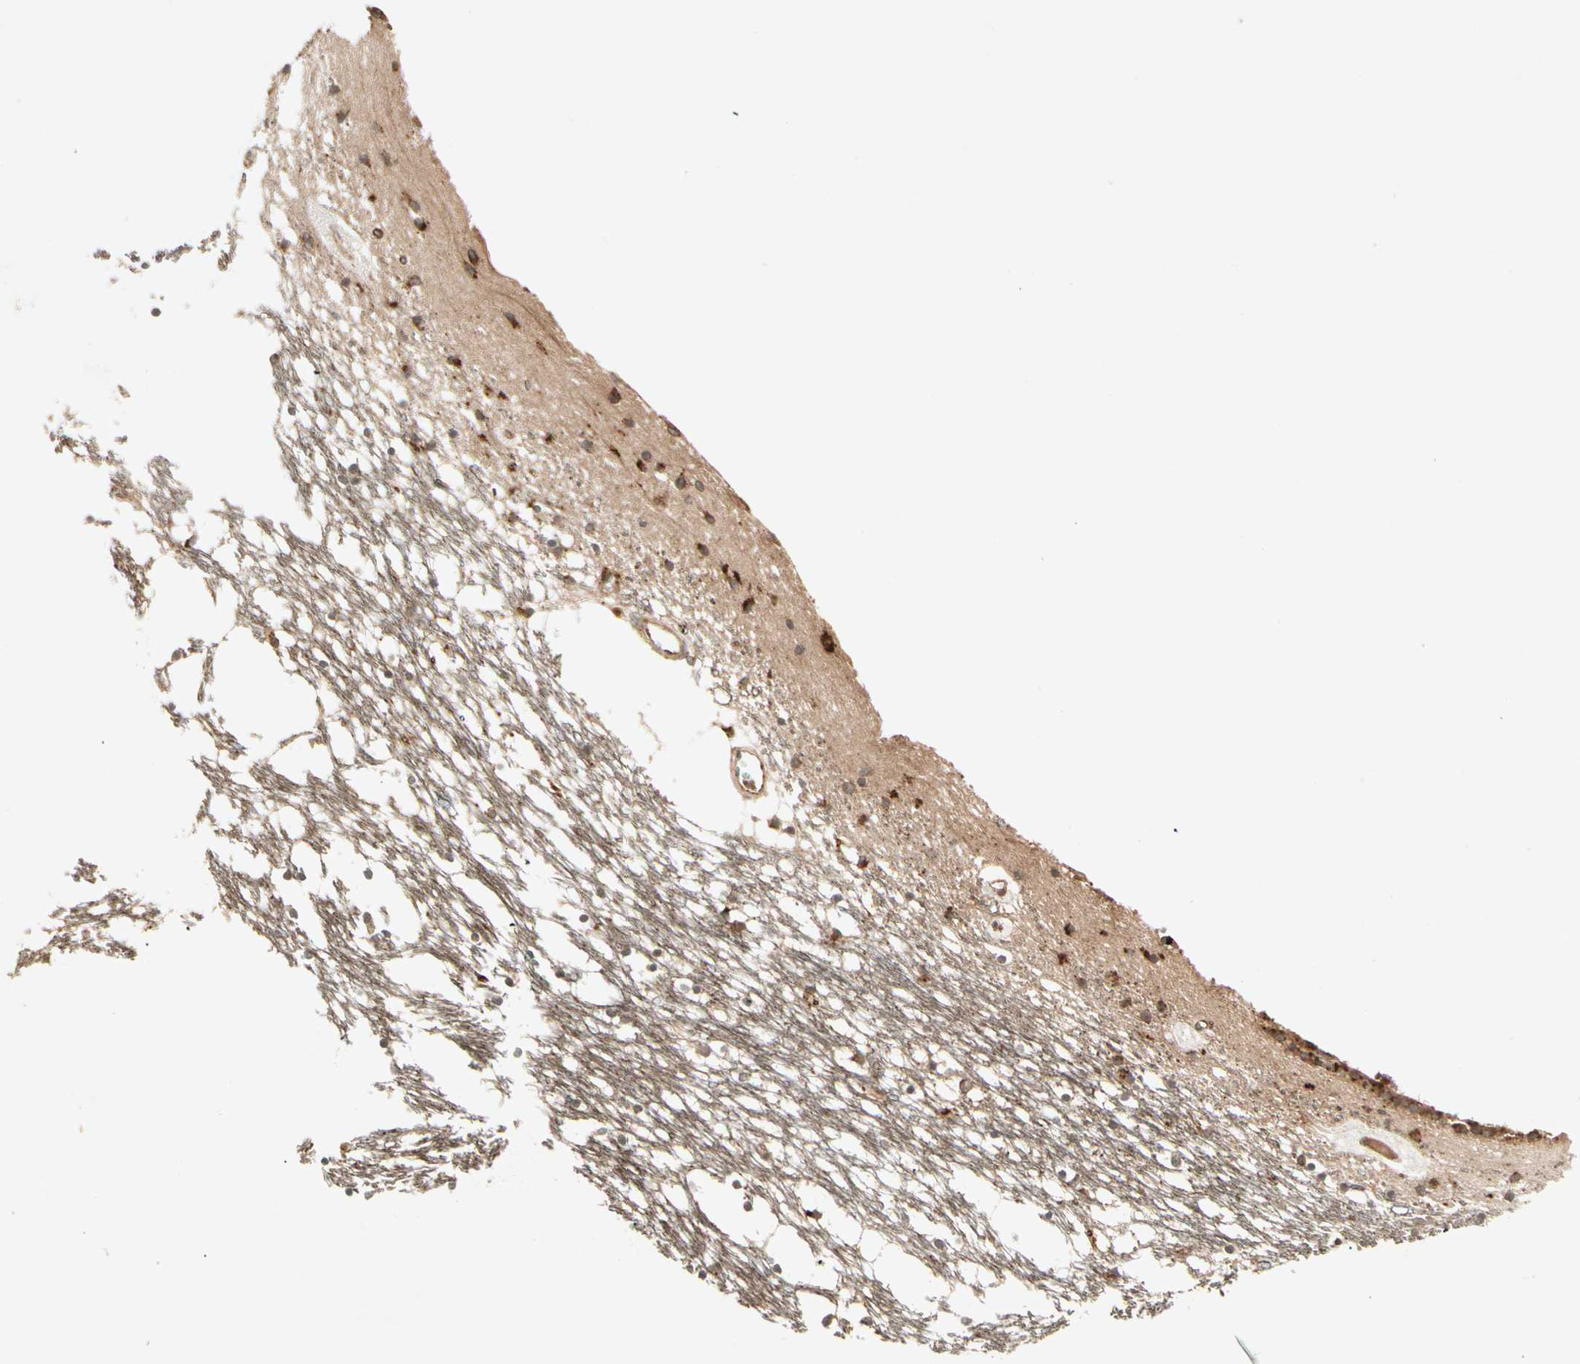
{"staining": {"intensity": "strong", "quantity": "<25%", "location": "cytoplasmic/membranous"}, "tissue": "caudate", "cell_type": "Glial cells", "image_type": "normal", "snomed": [{"axis": "morphology", "description": "Normal tissue, NOS"}, {"axis": "topography", "description": "Lateral ventricle wall"}], "caption": "An immunohistochemistry micrograph of normal tissue is shown. Protein staining in brown labels strong cytoplasmic/membranous positivity in caudate within glial cells. The staining was performed using DAB (3,3'-diaminobenzidine) to visualize the protein expression in brown, while the nuclei were stained in blue with hematoxylin (Magnification: 20x).", "gene": "FLOT1", "patient": {"sex": "male", "age": 45}}